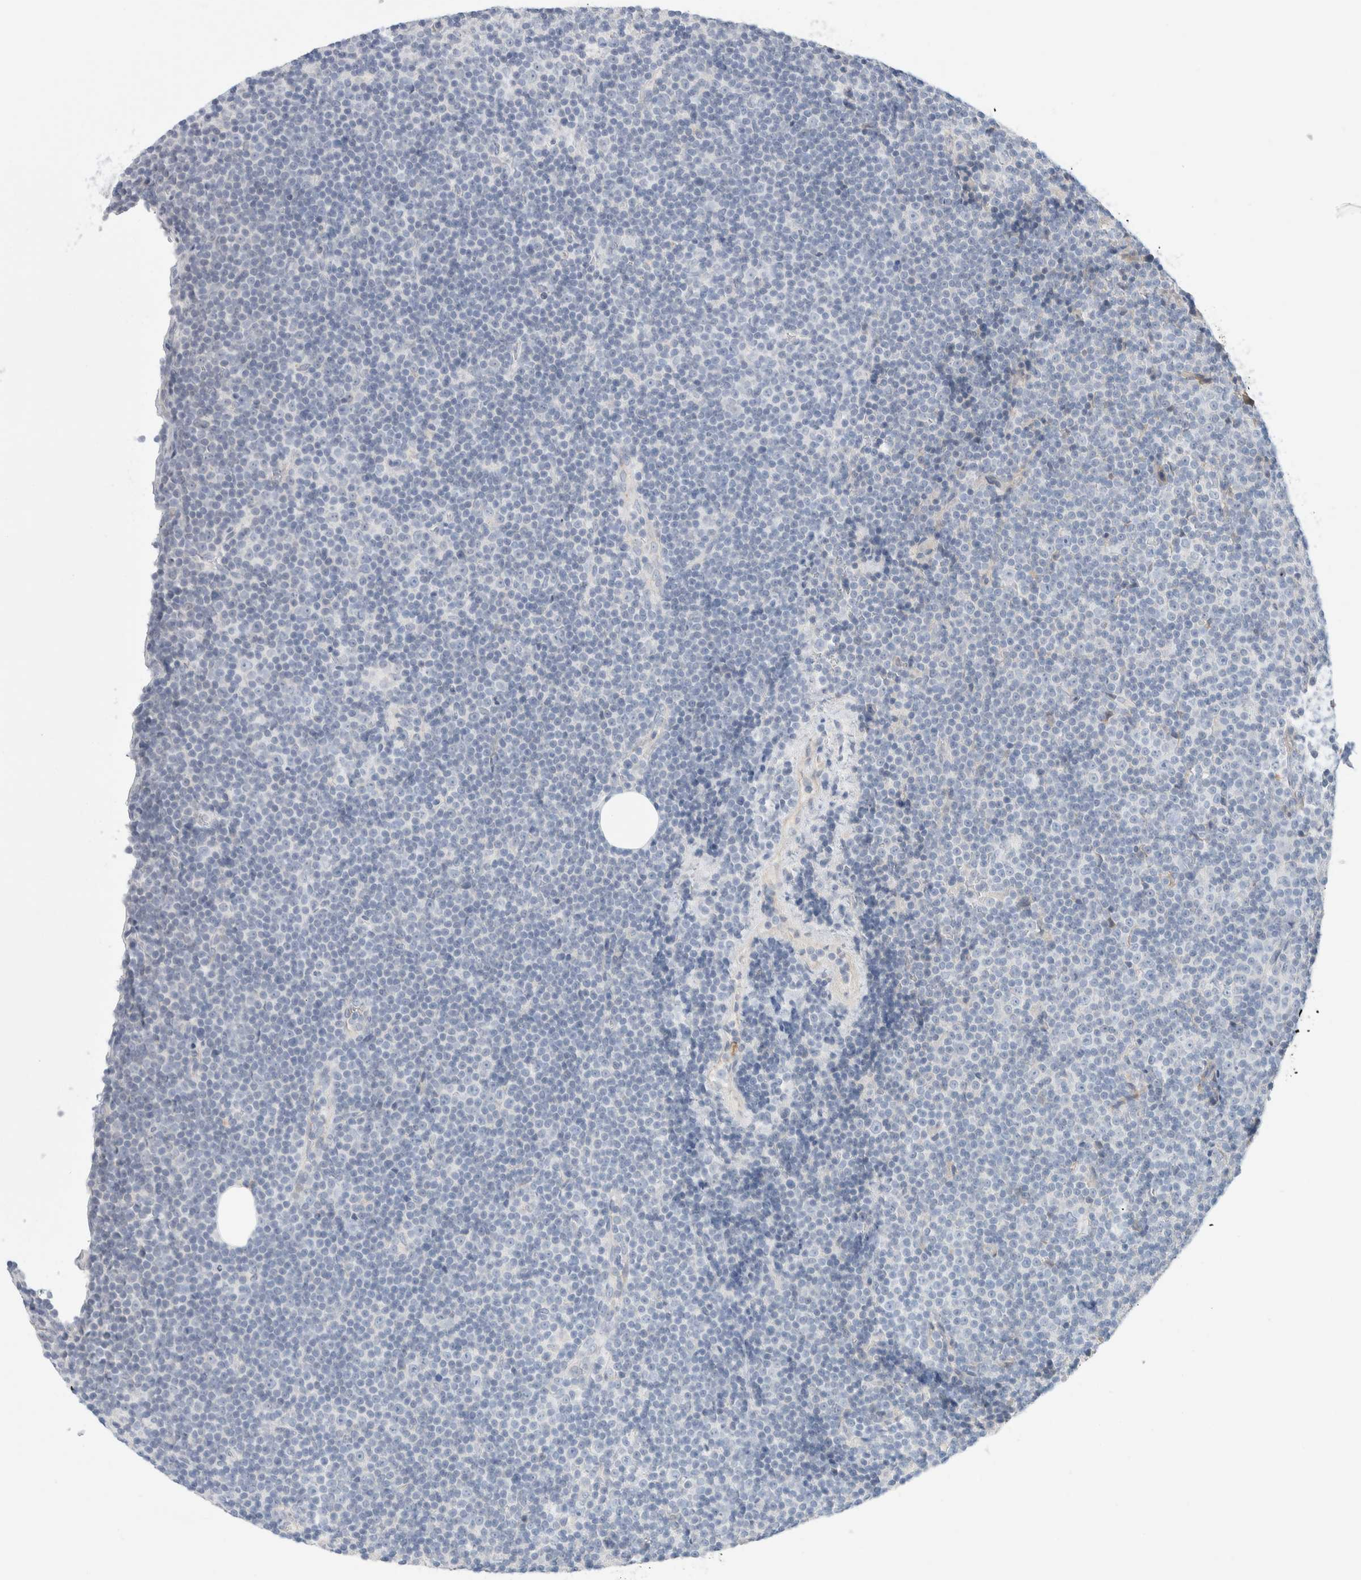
{"staining": {"intensity": "negative", "quantity": "none", "location": "none"}, "tissue": "lymphoma", "cell_type": "Tumor cells", "image_type": "cancer", "snomed": [{"axis": "morphology", "description": "Malignant lymphoma, non-Hodgkin's type, Low grade"}, {"axis": "topography", "description": "Lymph node"}], "caption": "Immunohistochemical staining of human low-grade malignant lymphoma, non-Hodgkin's type demonstrates no significant expression in tumor cells.", "gene": "RUSF1", "patient": {"sex": "female", "age": 67}}